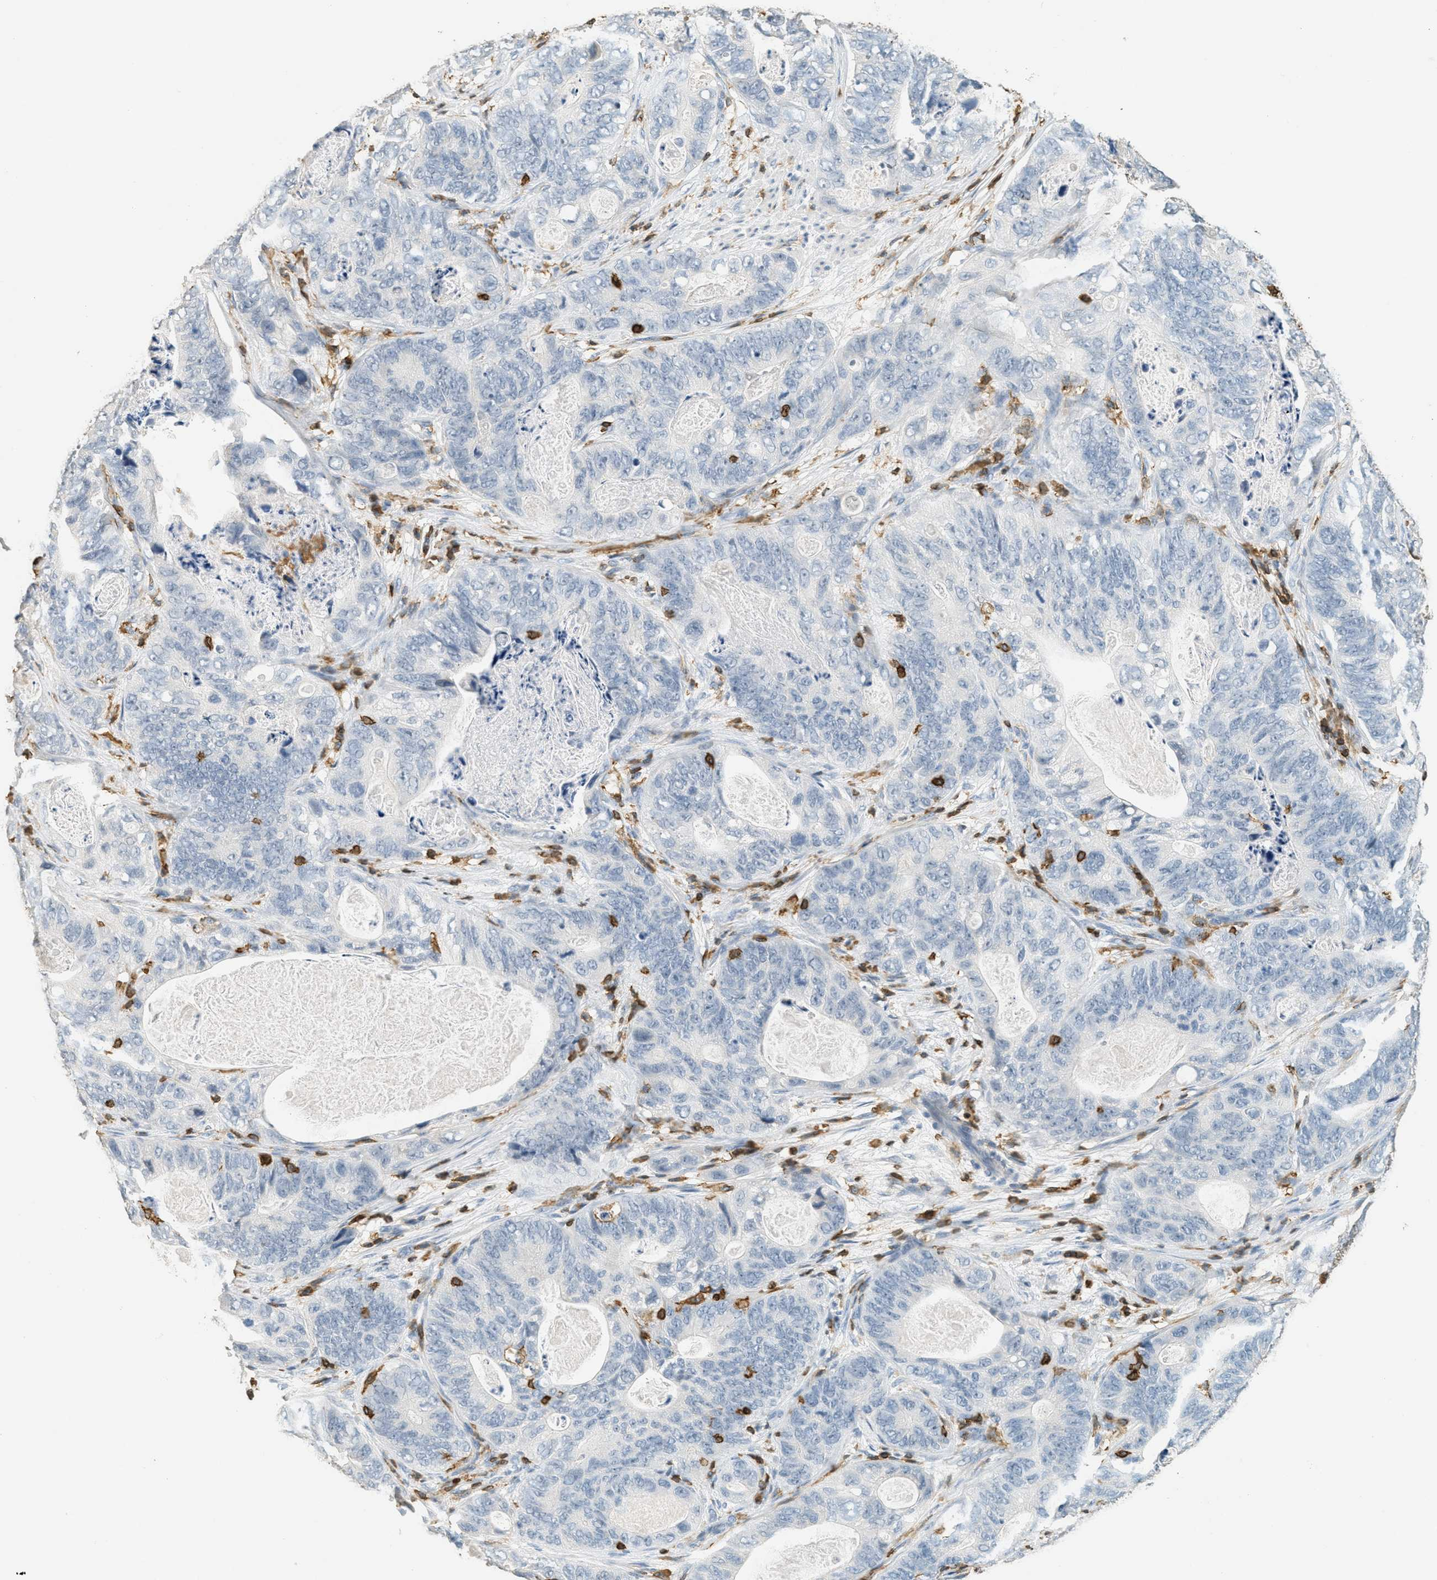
{"staining": {"intensity": "negative", "quantity": "none", "location": "none"}, "tissue": "stomach cancer", "cell_type": "Tumor cells", "image_type": "cancer", "snomed": [{"axis": "morphology", "description": "Adenocarcinoma, NOS"}, {"axis": "topography", "description": "Stomach"}], "caption": "Tumor cells are negative for brown protein staining in adenocarcinoma (stomach).", "gene": "LSP1", "patient": {"sex": "female", "age": 89}}